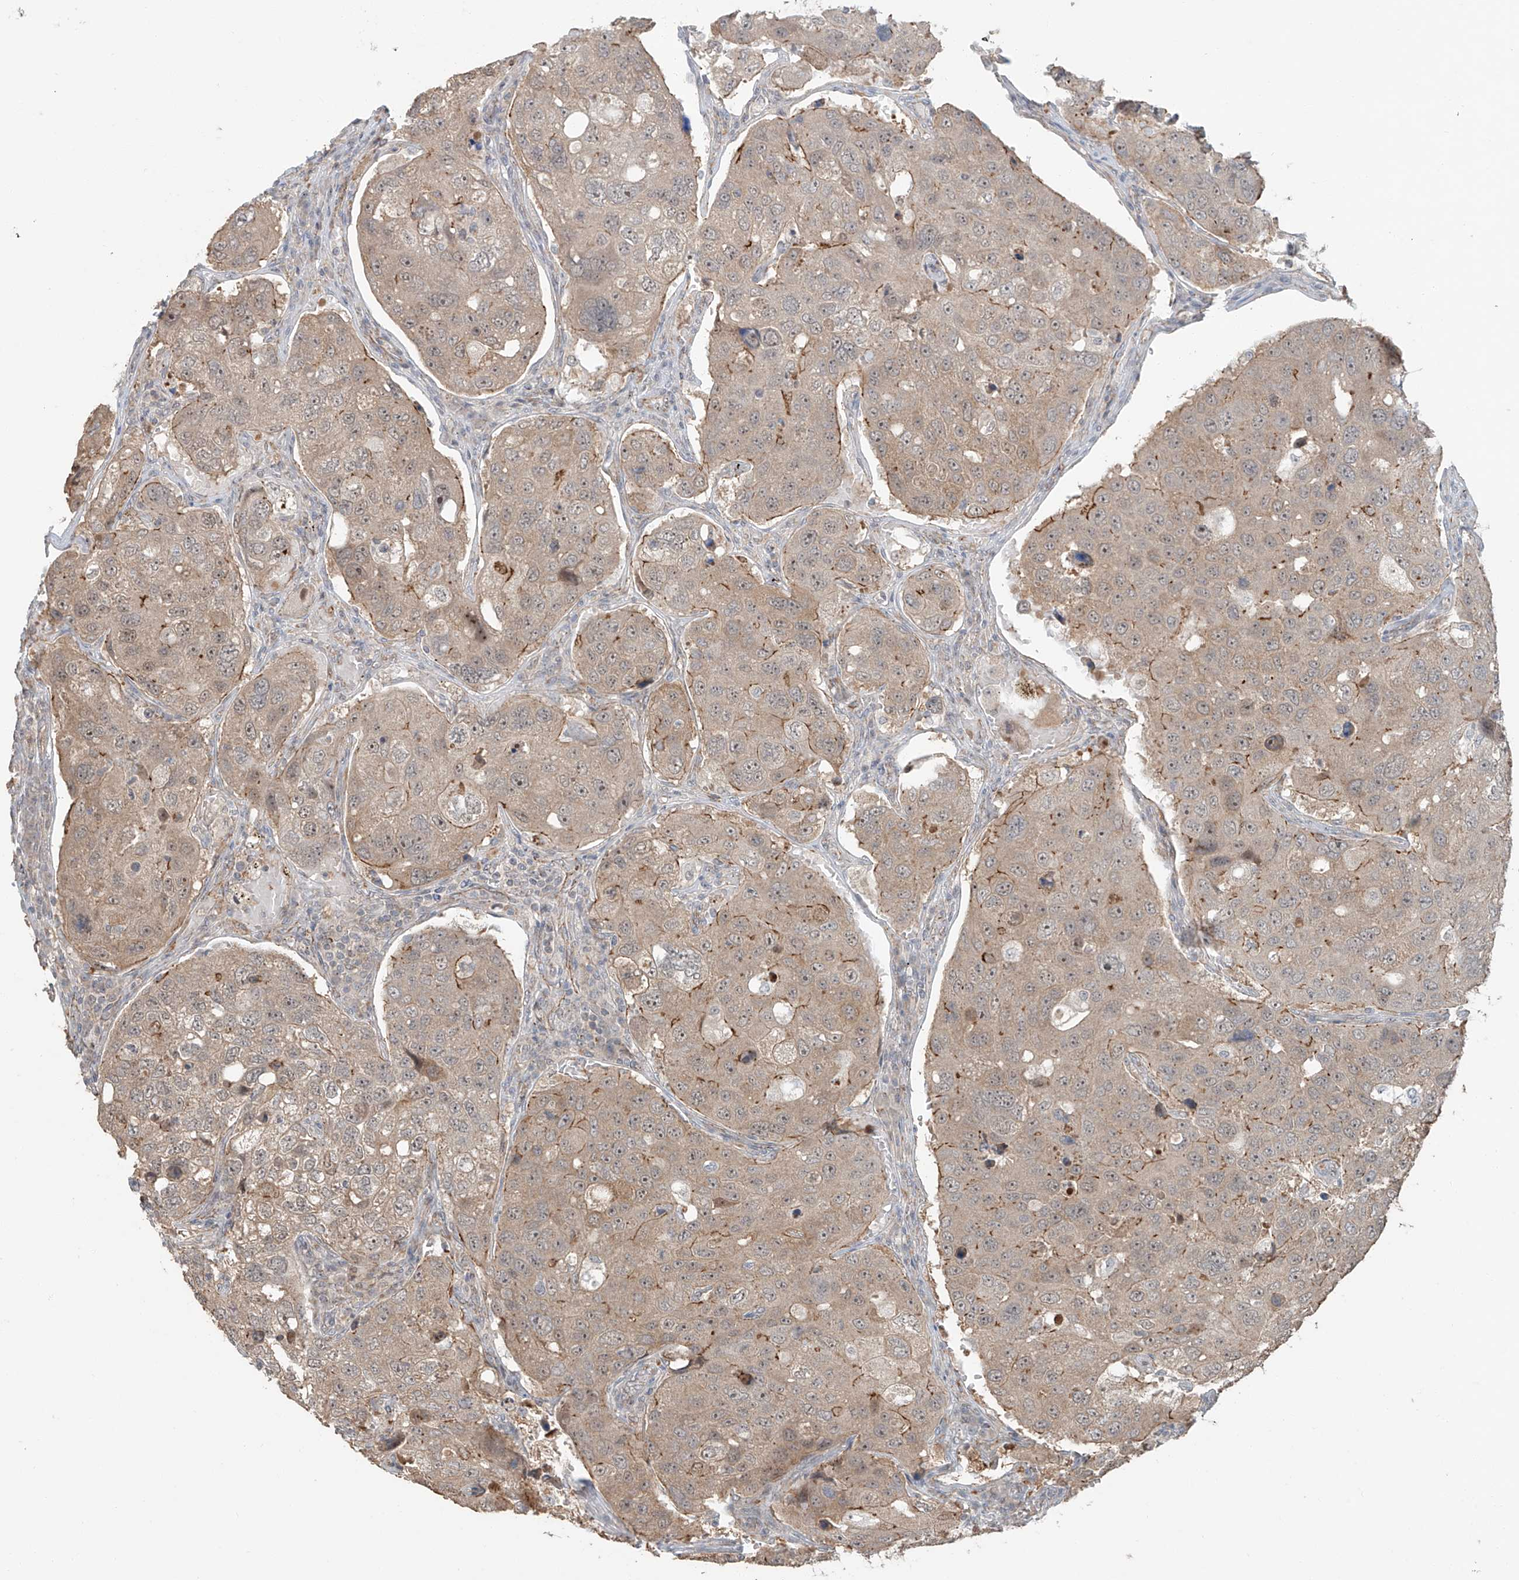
{"staining": {"intensity": "moderate", "quantity": ">75%", "location": "cytoplasmic/membranous"}, "tissue": "urothelial cancer", "cell_type": "Tumor cells", "image_type": "cancer", "snomed": [{"axis": "morphology", "description": "Urothelial carcinoma, High grade"}, {"axis": "topography", "description": "Lymph node"}, {"axis": "topography", "description": "Urinary bladder"}], "caption": "A histopathology image showing moderate cytoplasmic/membranous positivity in approximately >75% of tumor cells in urothelial carcinoma (high-grade), as visualized by brown immunohistochemical staining.", "gene": "ZNF16", "patient": {"sex": "male", "age": 51}}